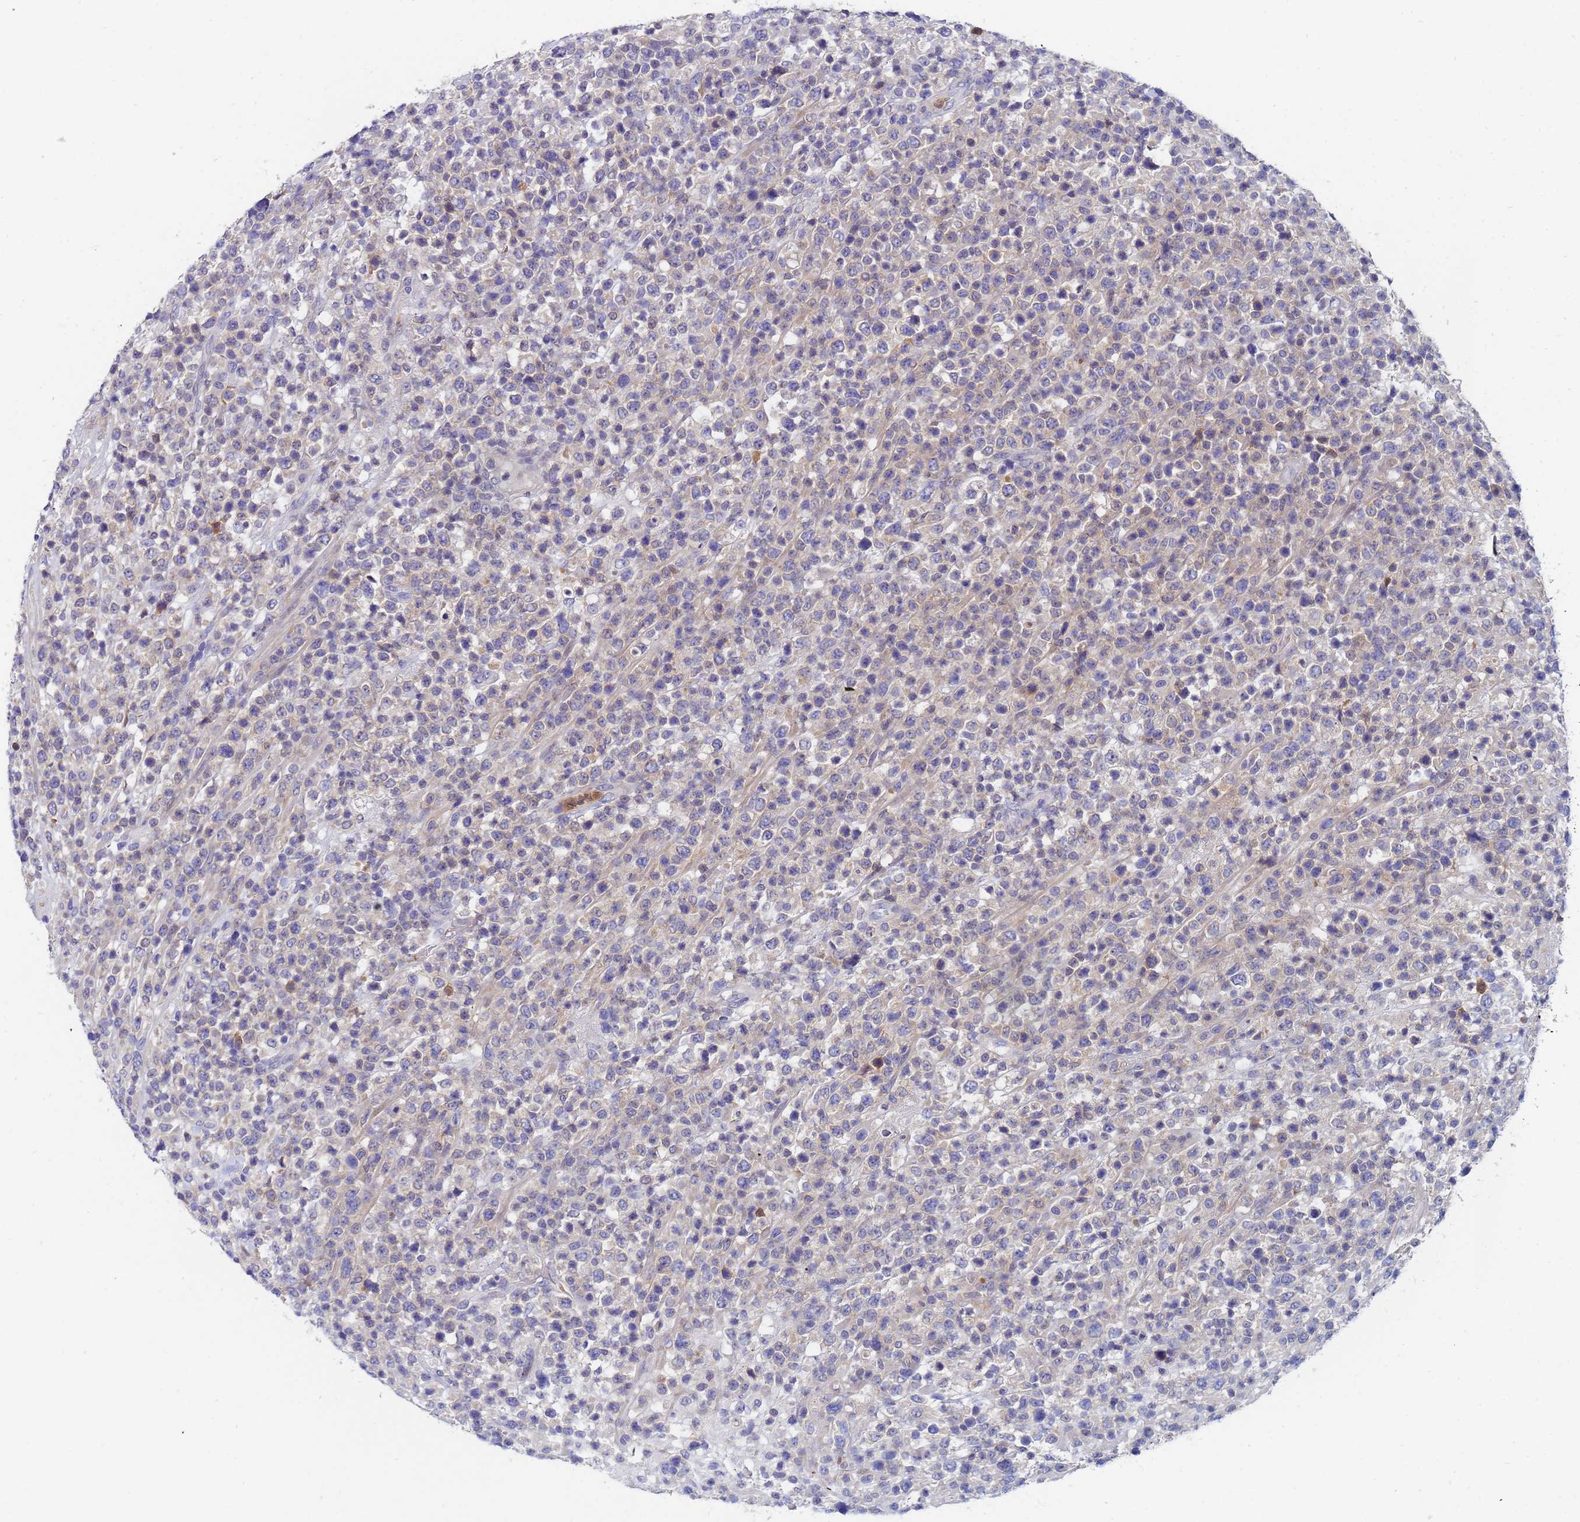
{"staining": {"intensity": "negative", "quantity": "none", "location": "none"}, "tissue": "lymphoma", "cell_type": "Tumor cells", "image_type": "cancer", "snomed": [{"axis": "morphology", "description": "Malignant lymphoma, non-Hodgkin's type, High grade"}, {"axis": "topography", "description": "Colon"}], "caption": "A high-resolution micrograph shows IHC staining of lymphoma, which shows no significant positivity in tumor cells.", "gene": "TTLL11", "patient": {"sex": "female", "age": 53}}